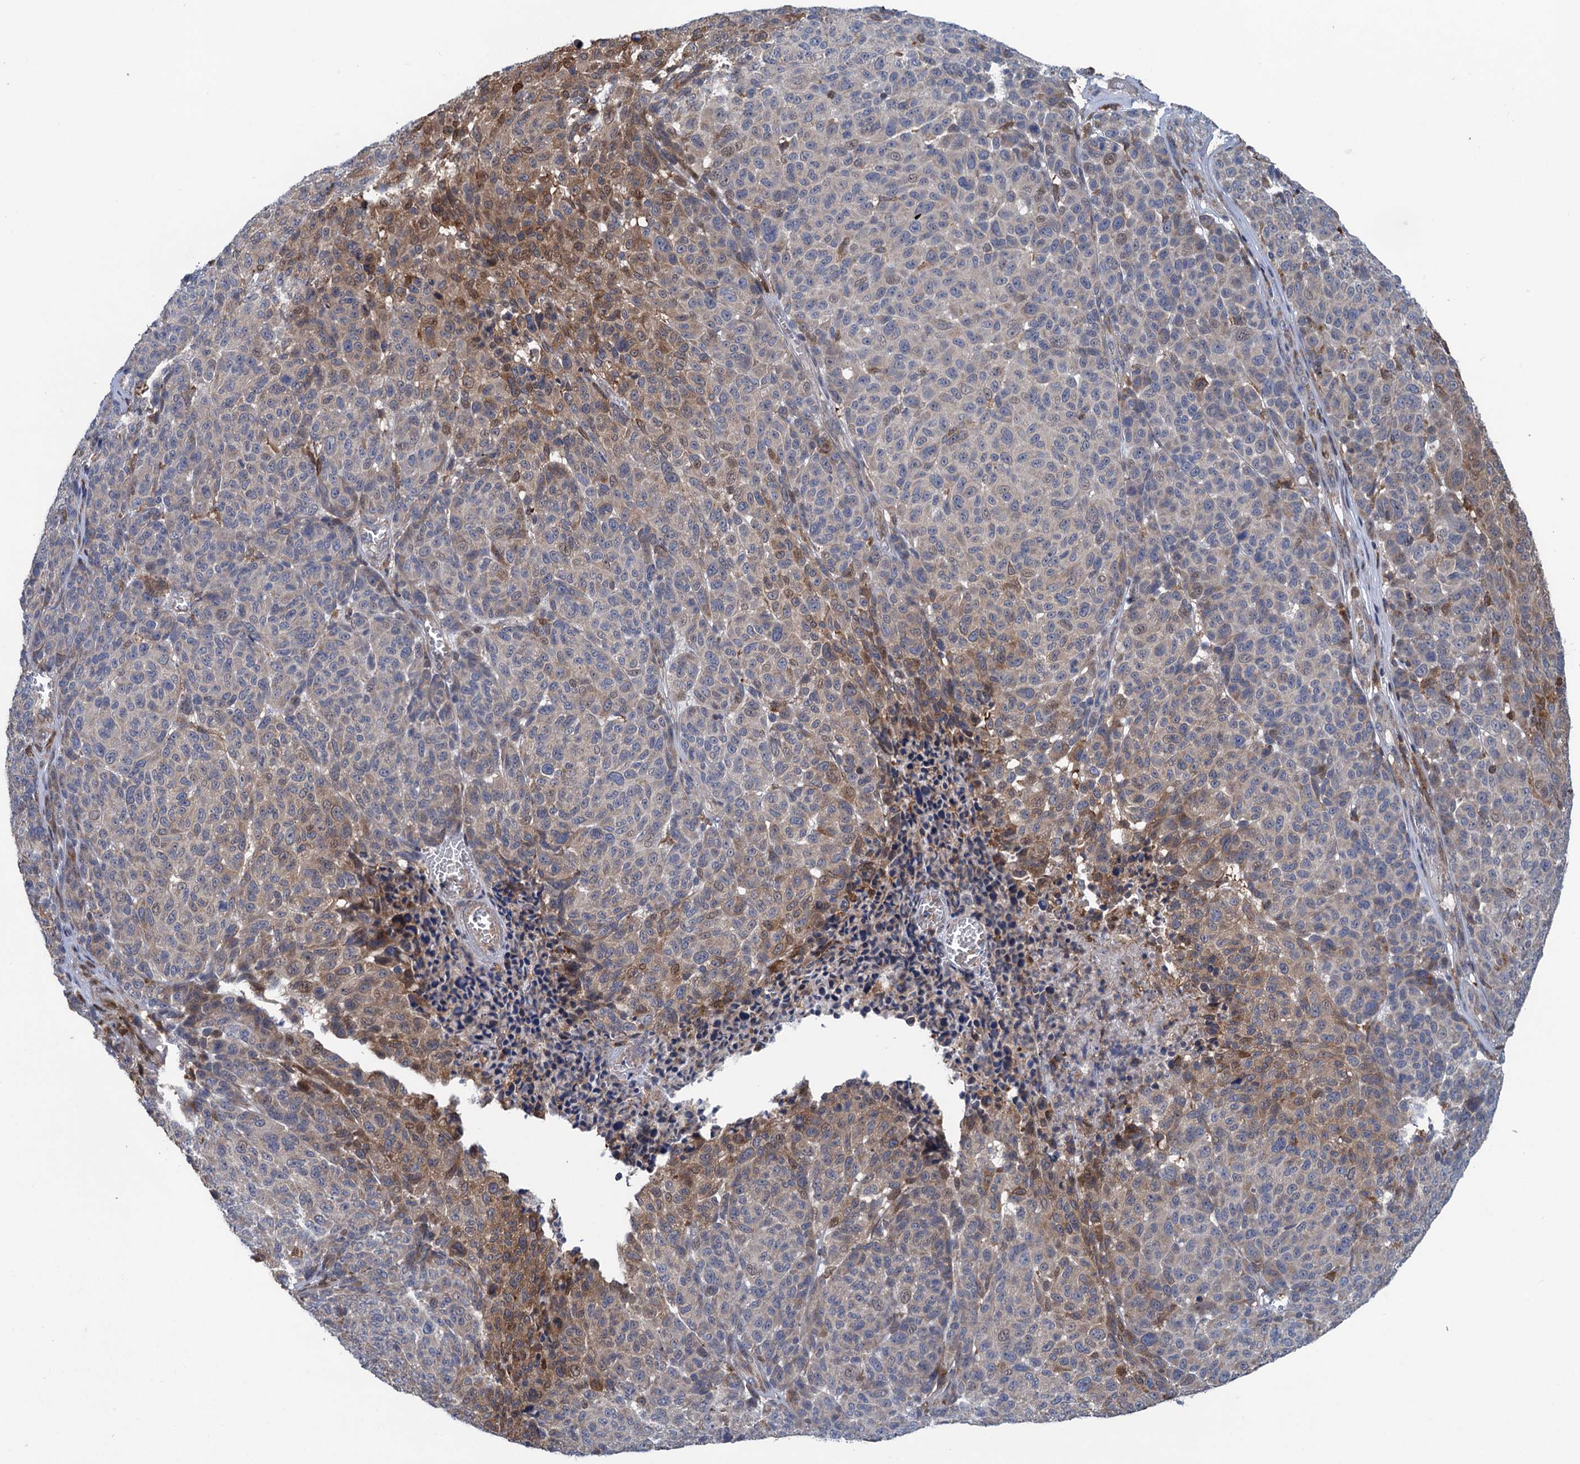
{"staining": {"intensity": "moderate", "quantity": "<25%", "location": "cytoplasmic/membranous,nuclear"}, "tissue": "melanoma", "cell_type": "Tumor cells", "image_type": "cancer", "snomed": [{"axis": "morphology", "description": "Malignant melanoma, NOS"}, {"axis": "topography", "description": "Skin"}], "caption": "A brown stain highlights moderate cytoplasmic/membranous and nuclear staining of a protein in human melanoma tumor cells.", "gene": "CNTN5", "patient": {"sex": "male", "age": 49}}